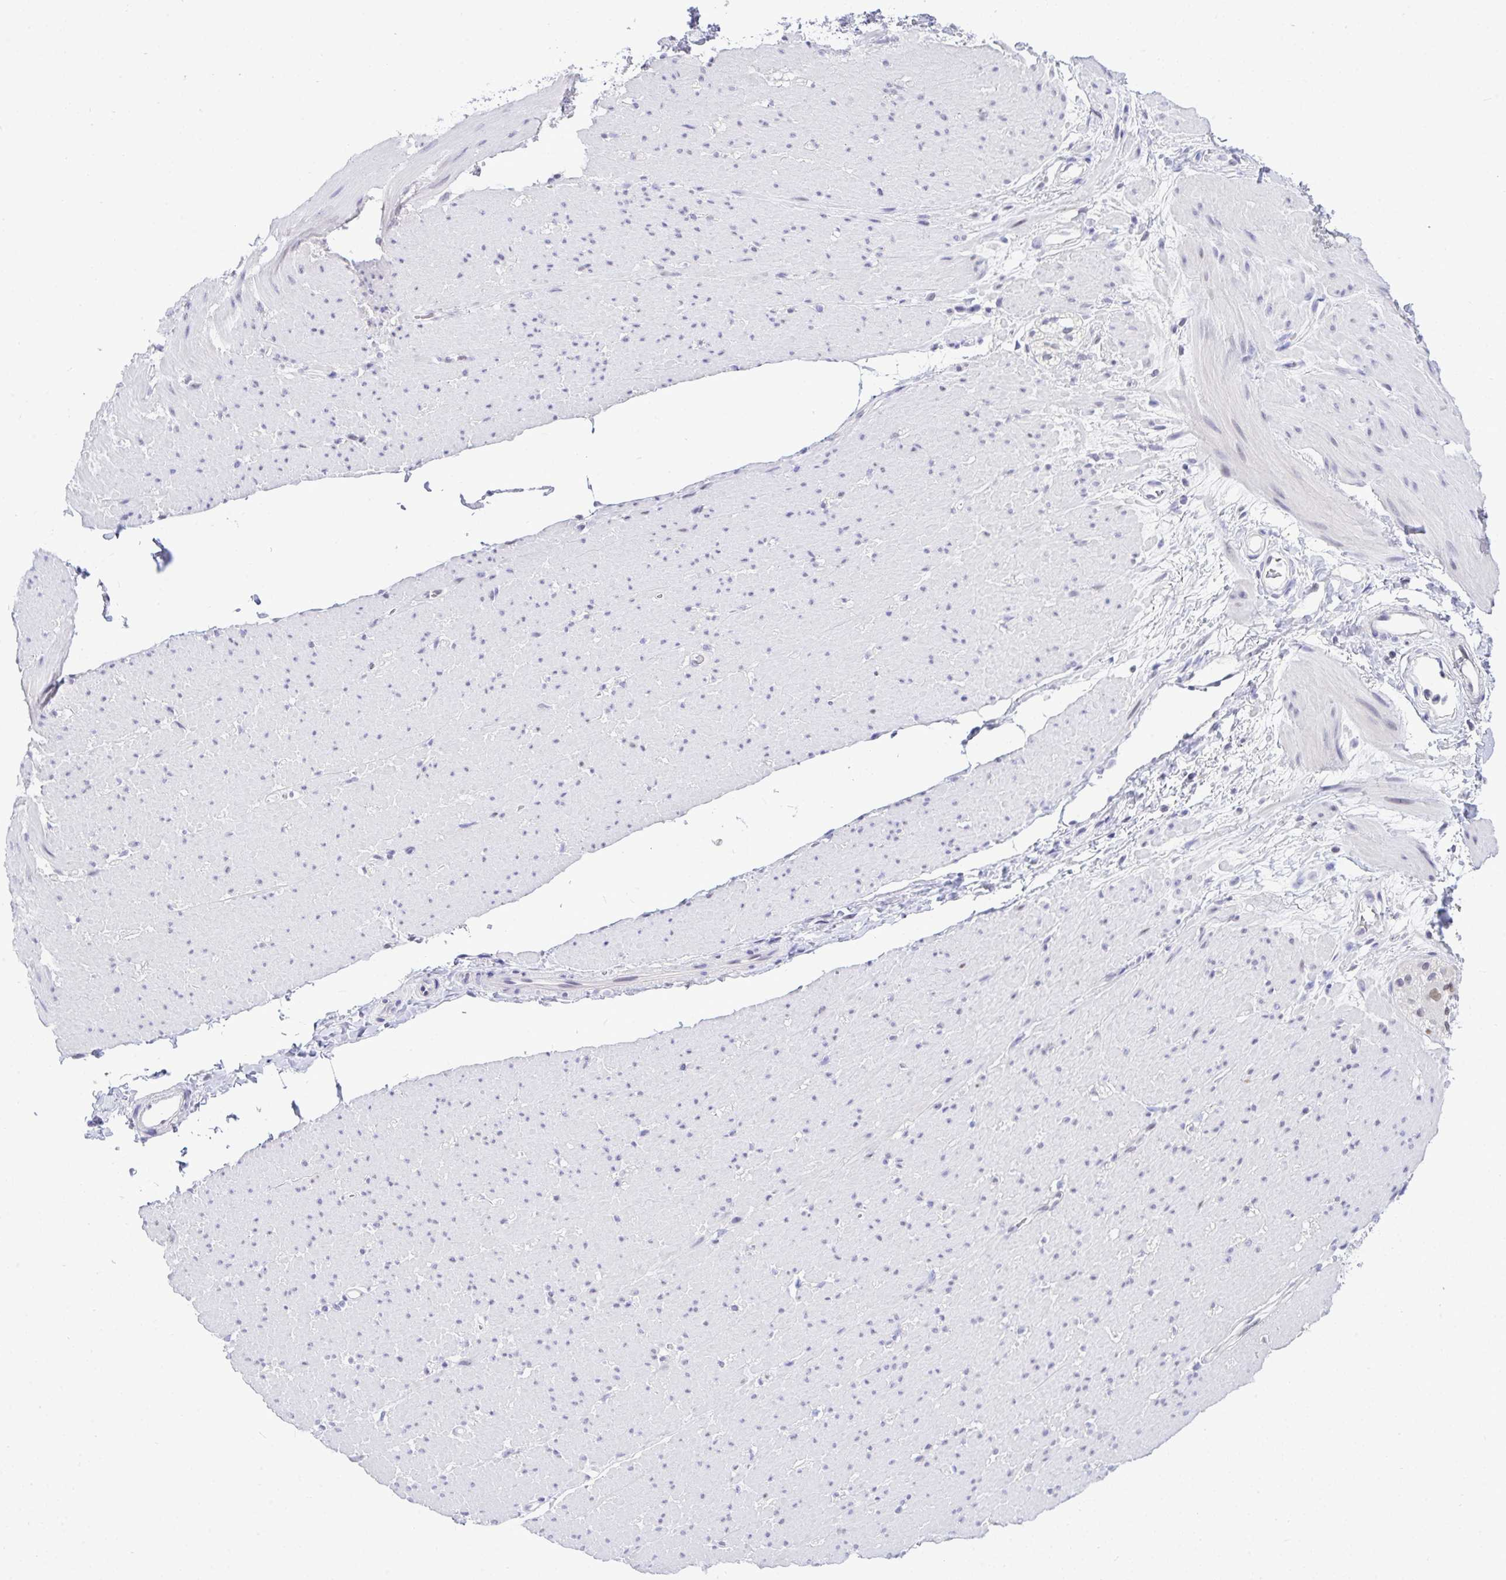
{"staining": {"intensity": "weak", "quantity": "<25%", "location": "nuclear"}, "tissue": "smooth muscle", "cell_type": "Smooth muscle cells", "image_type": "normal", "snomed": [{"axis": "morphology", "description": "Normal tissue, NOS"}, {"axis": "topography", "description": "Smooth muscle"}, {"axis": "topography", "description": "Rectum"}], "caption": "Immunohistochemistry (IHC) micrograph of benign smooth muscle: human smooth muscle stained with DAB shows no significant protein staining in smooth muscle cells. (Brightfield microscopy of DAB (3,3'-diaminobenzidine) immunohistochemistry (IHC) at high magnification).", "gene": "THOP1", "patient": {"sex": "male", "age": 53}}